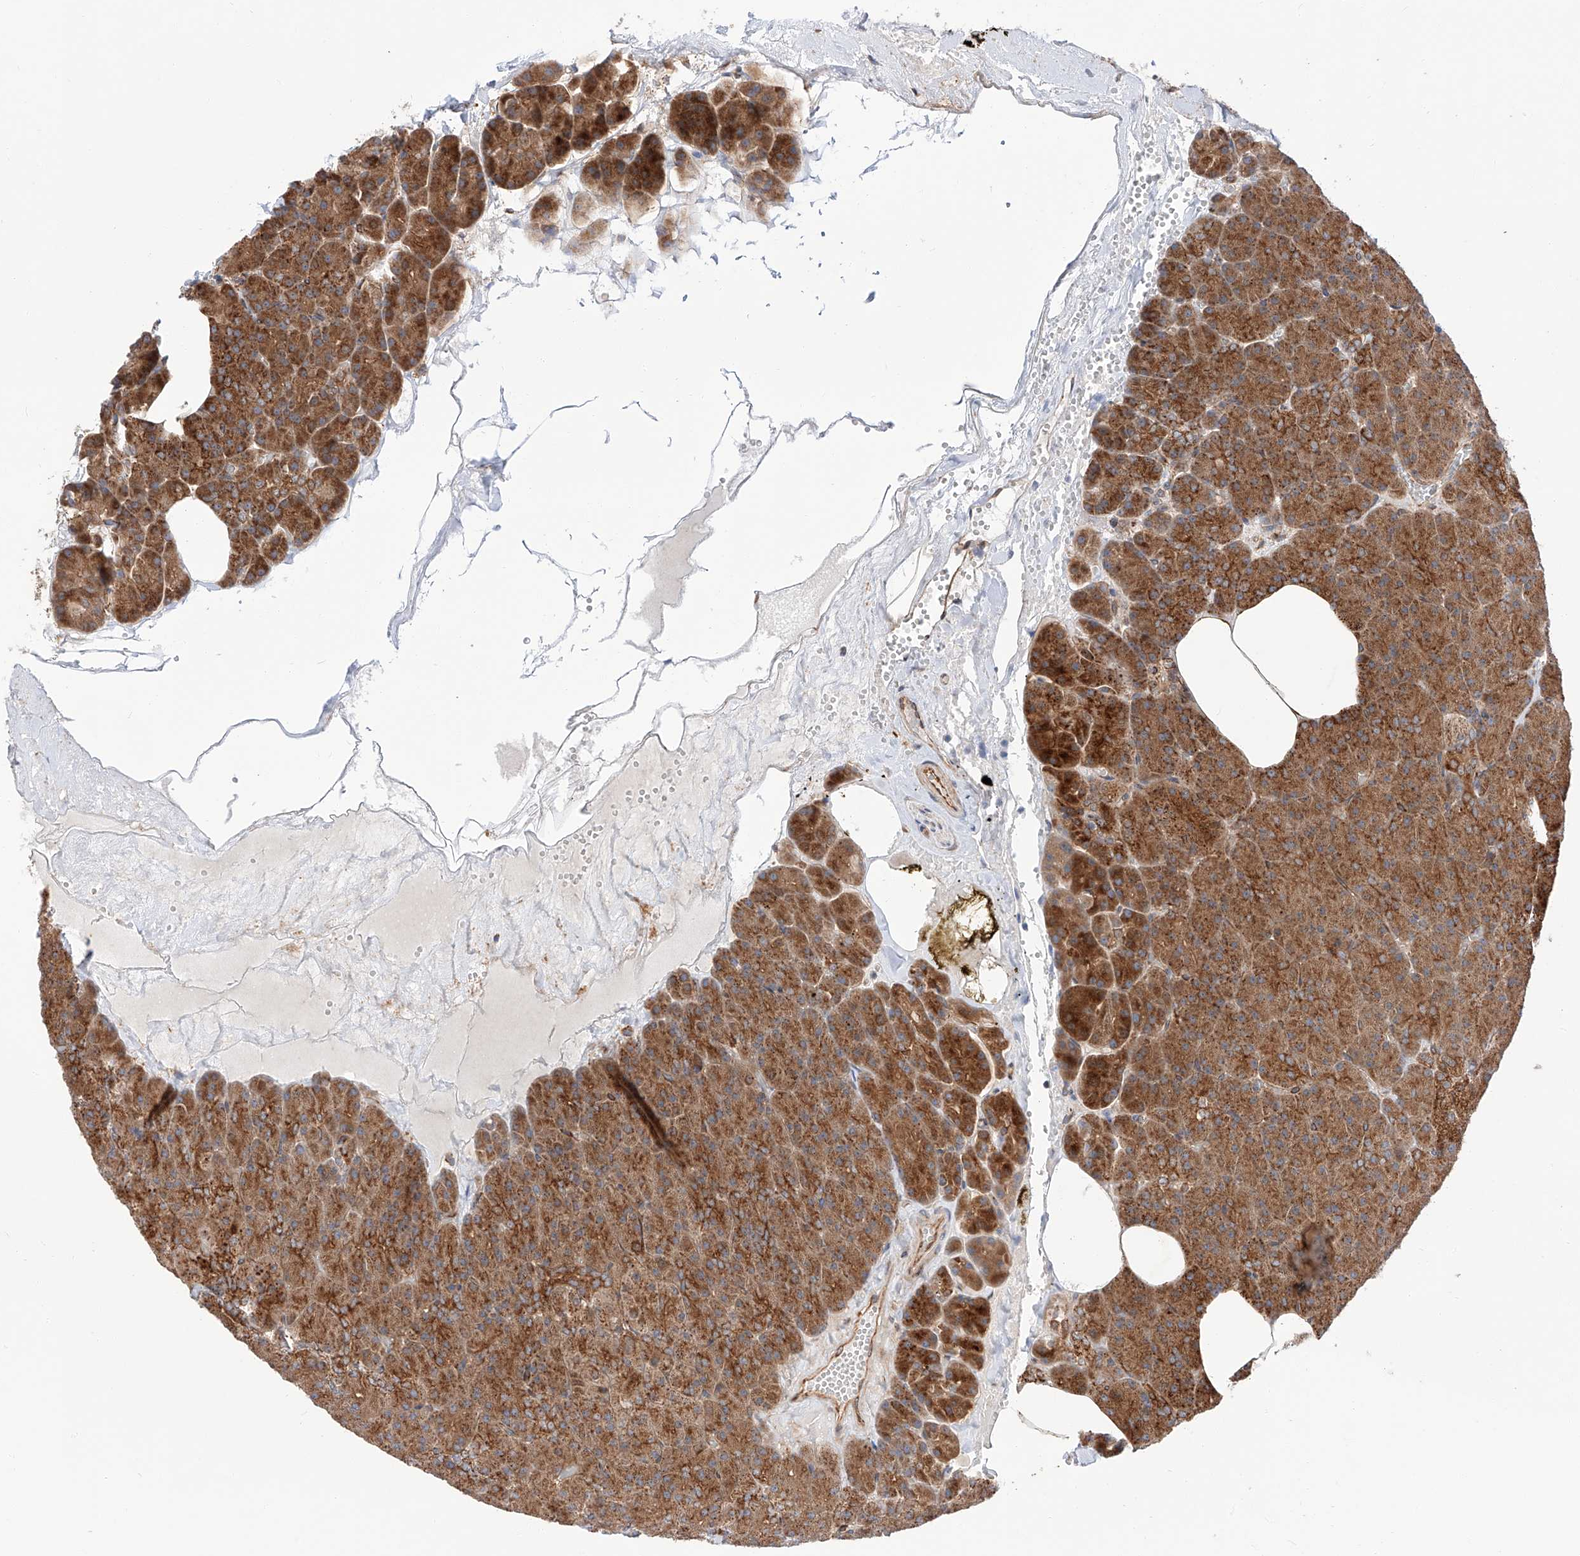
{"staining": {"intensity": "strong", "quantity": ">75%", "location": "cytoplasmic/membranous"}, "tissue": "pancreas", "cell_type": "Exocrine glandular cells", "image_type": "normal", "snomed": [{"axis": "morphology", "description": "Normal tissue, NOS"}, {"axis": "morphology", "description": "Carcinoid, malignant, NOS"}, {"axis": "topography", "description": "Pancreas"}], "caption": "Strong cytoplasmic/membranous protein staining is seen in about >75% of exocrine glandular cells in pancreas.", "gene": "ISCA2", "patient": {"sex": "female", "age": 35}}